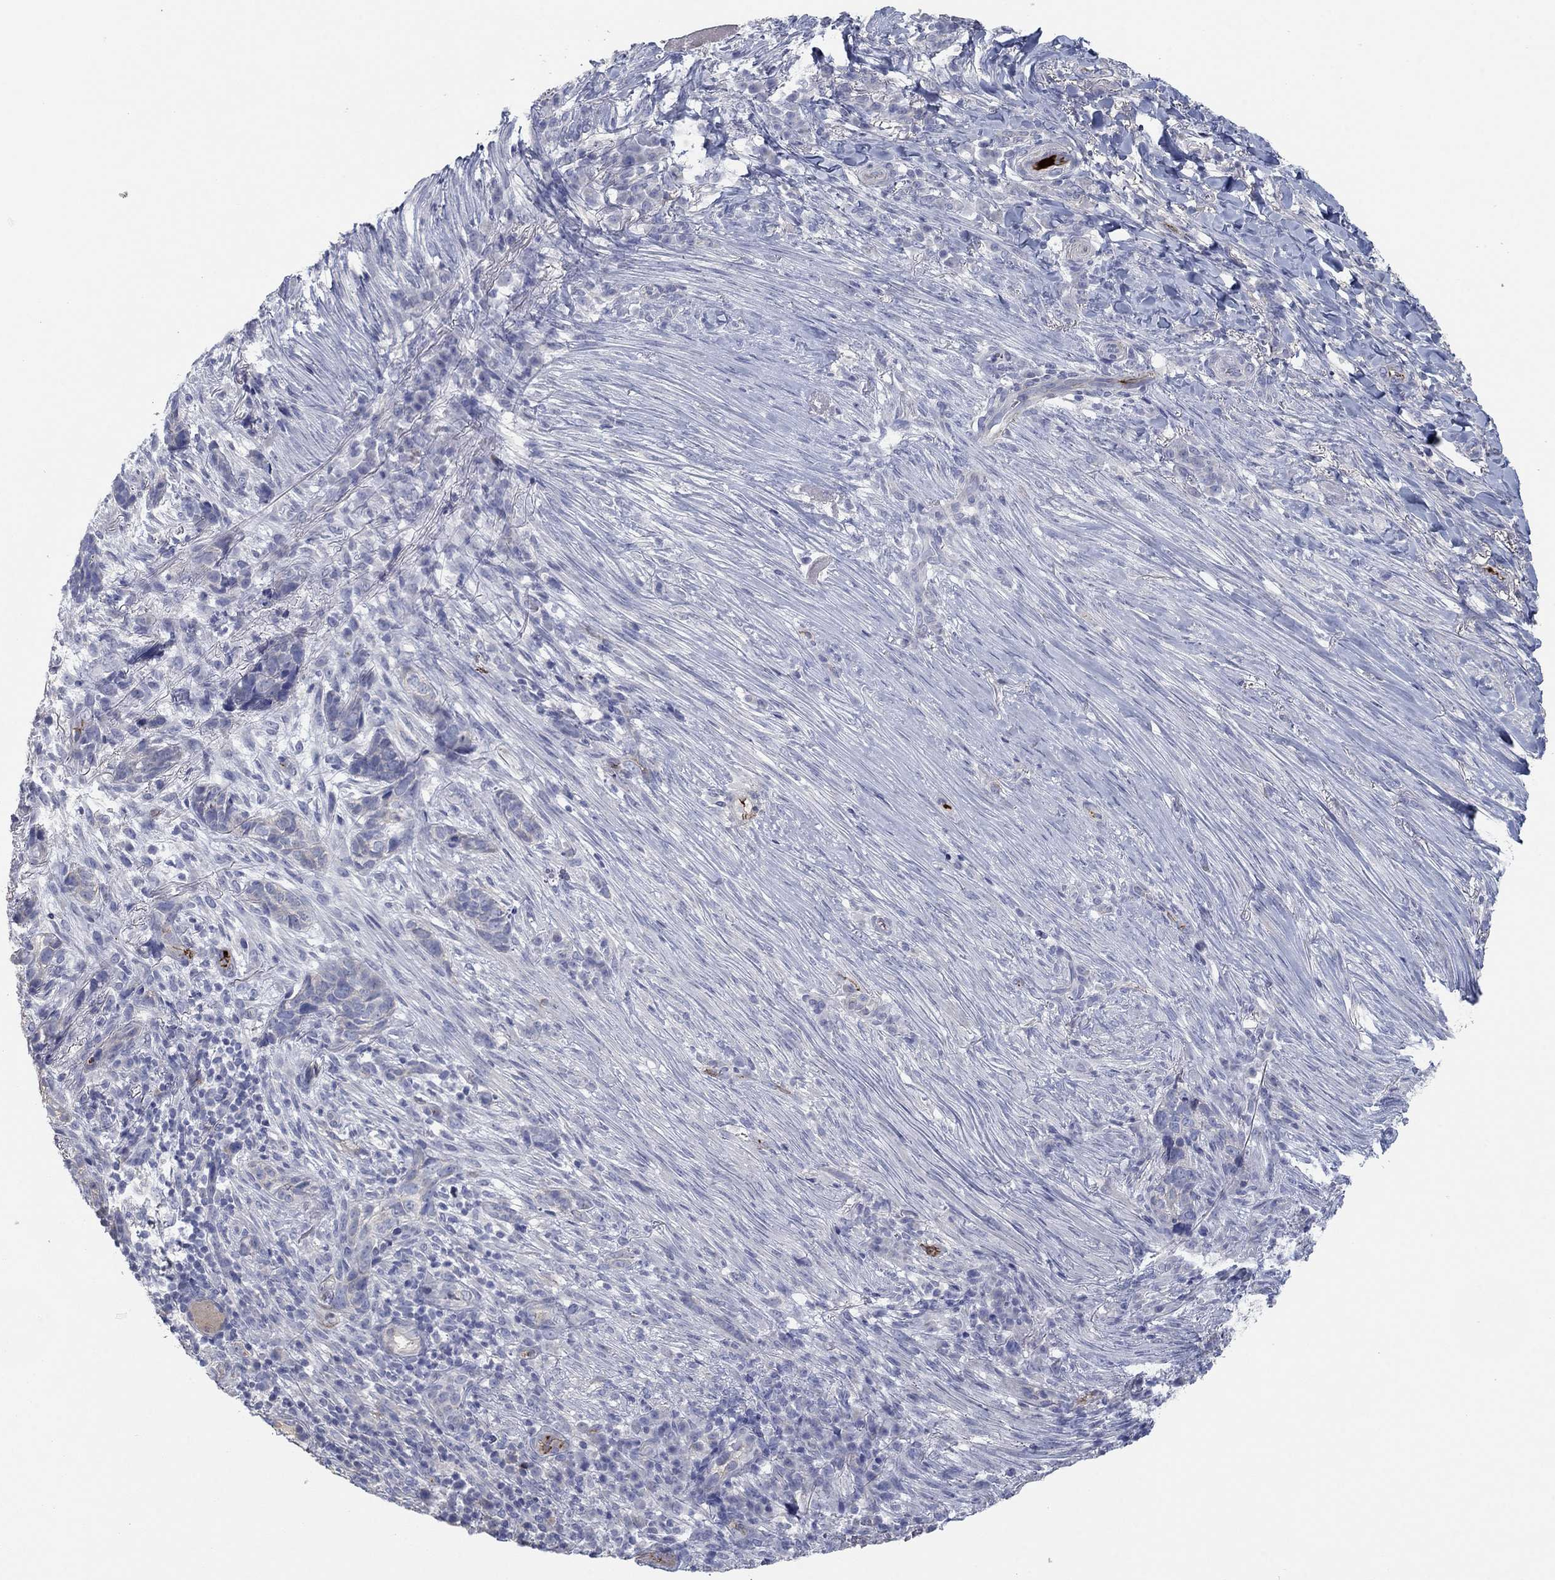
{"staining": {"intensity": "negative", "quantity": "none", "location": "none"}, "tissue": "skin cancer", "cell_type": "Tumor cells", "image_type": "cancer", "snomed": [{"axis": "morphology", "description": "Basal cell carcinoma"}, {"axis": "topography", "description": "Skin"}], "caption": "A high-resolution micrograph shows immunohistochemistry (IHC) staining of skin basal cell carcinoma, which reveals no significant staining in tumor cells.", "gene": "APOC3", "patient": {"sex": "female", "age": 69}}